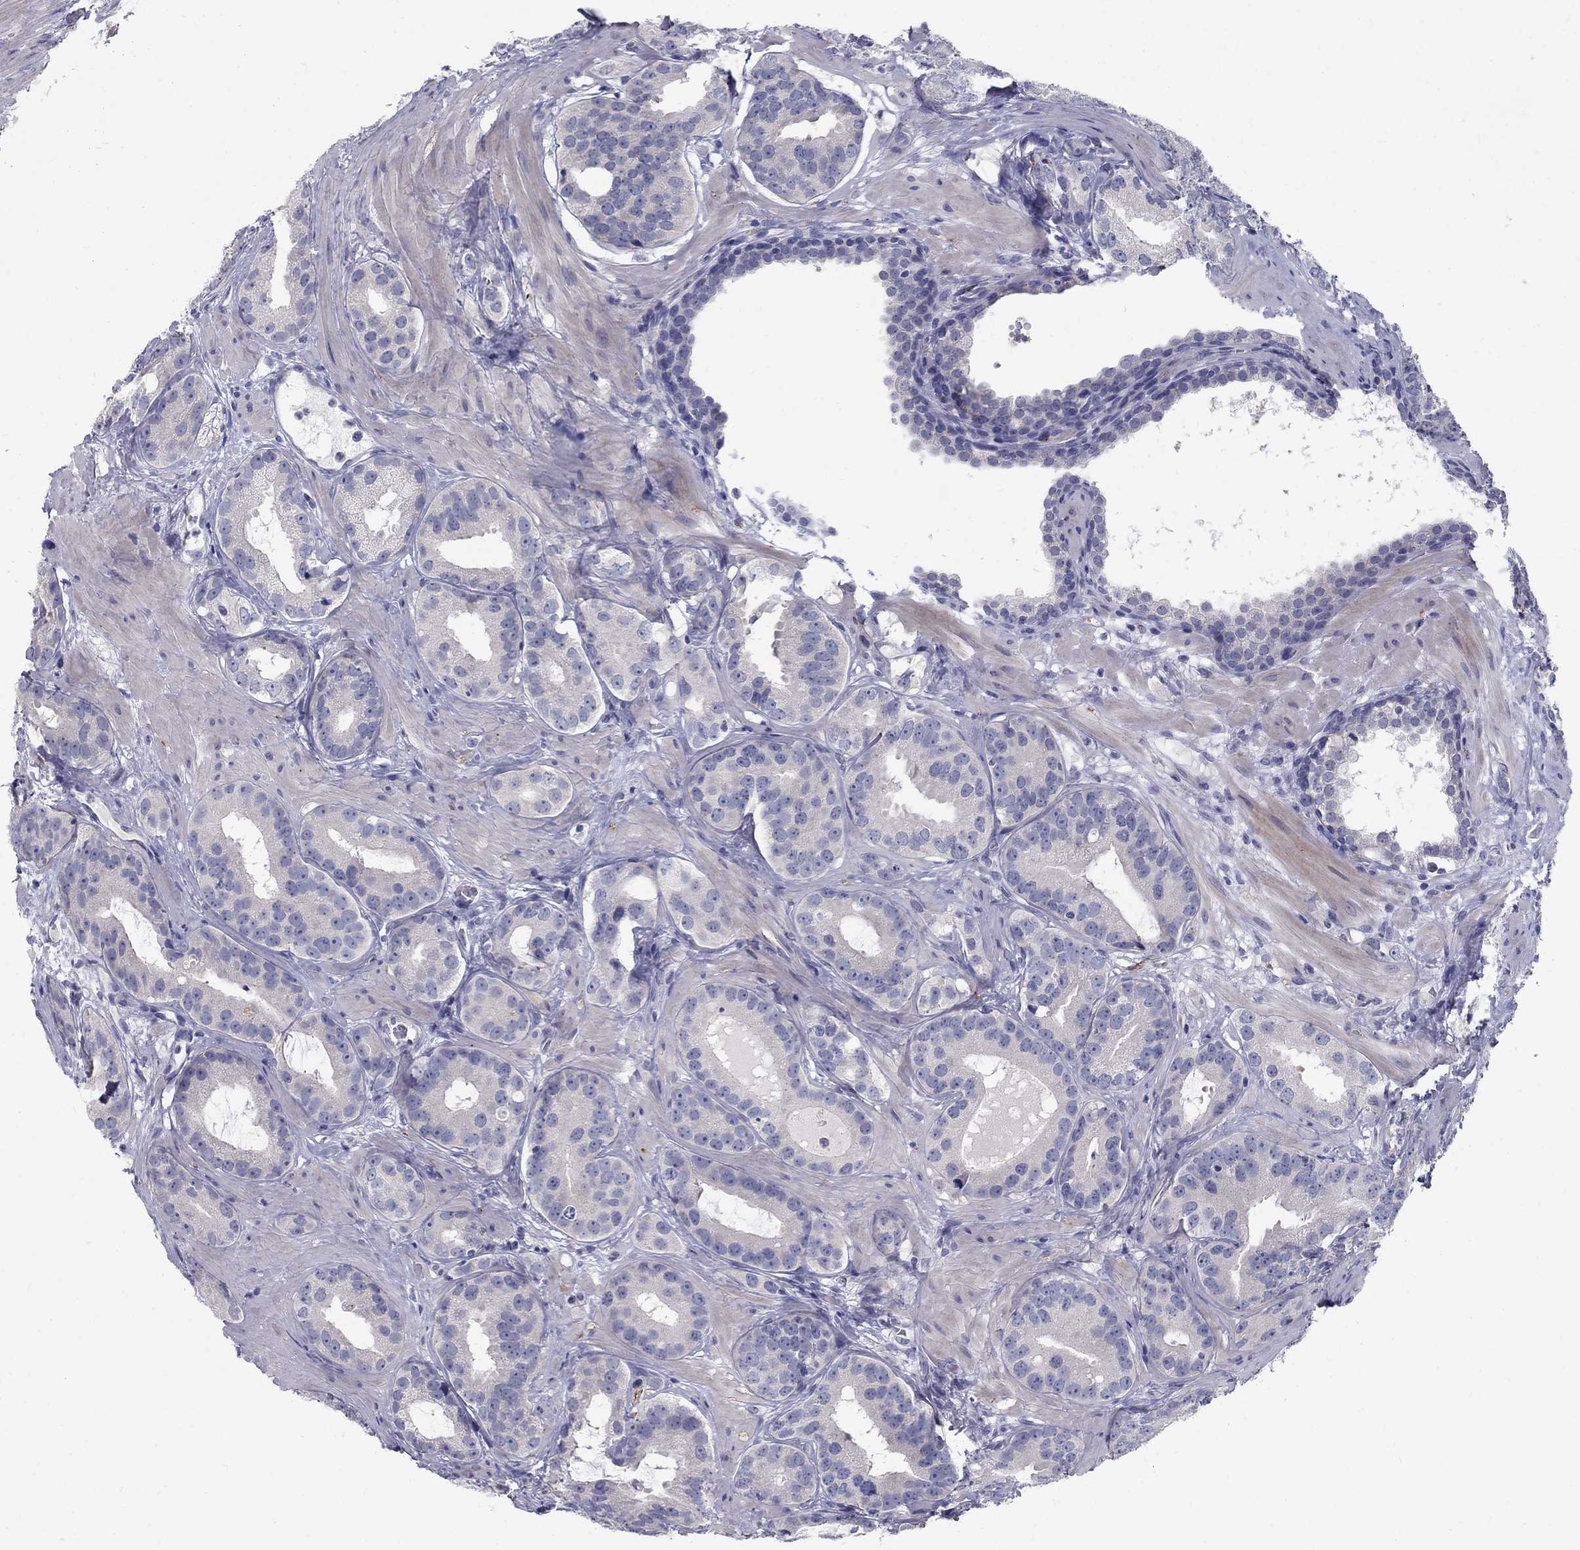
{"staining": {"intensity": "negative", "quantity": "none", "location": "none"}, "tissue": "prostate cancer", "cell_type": "Tumor cells", "image_type": "cancer", "snomed": [{"axis": "morphology", "description": "Adenocarcinoma, NOS"}, {"axis": "topography", "description": "Prostate"}], "caption": "The histopathology image displays no staining of tumor cells in prostate adenocarcinoma.", "gene": "TP53TG5", "patient": {"sex": "male", "age": 69}}